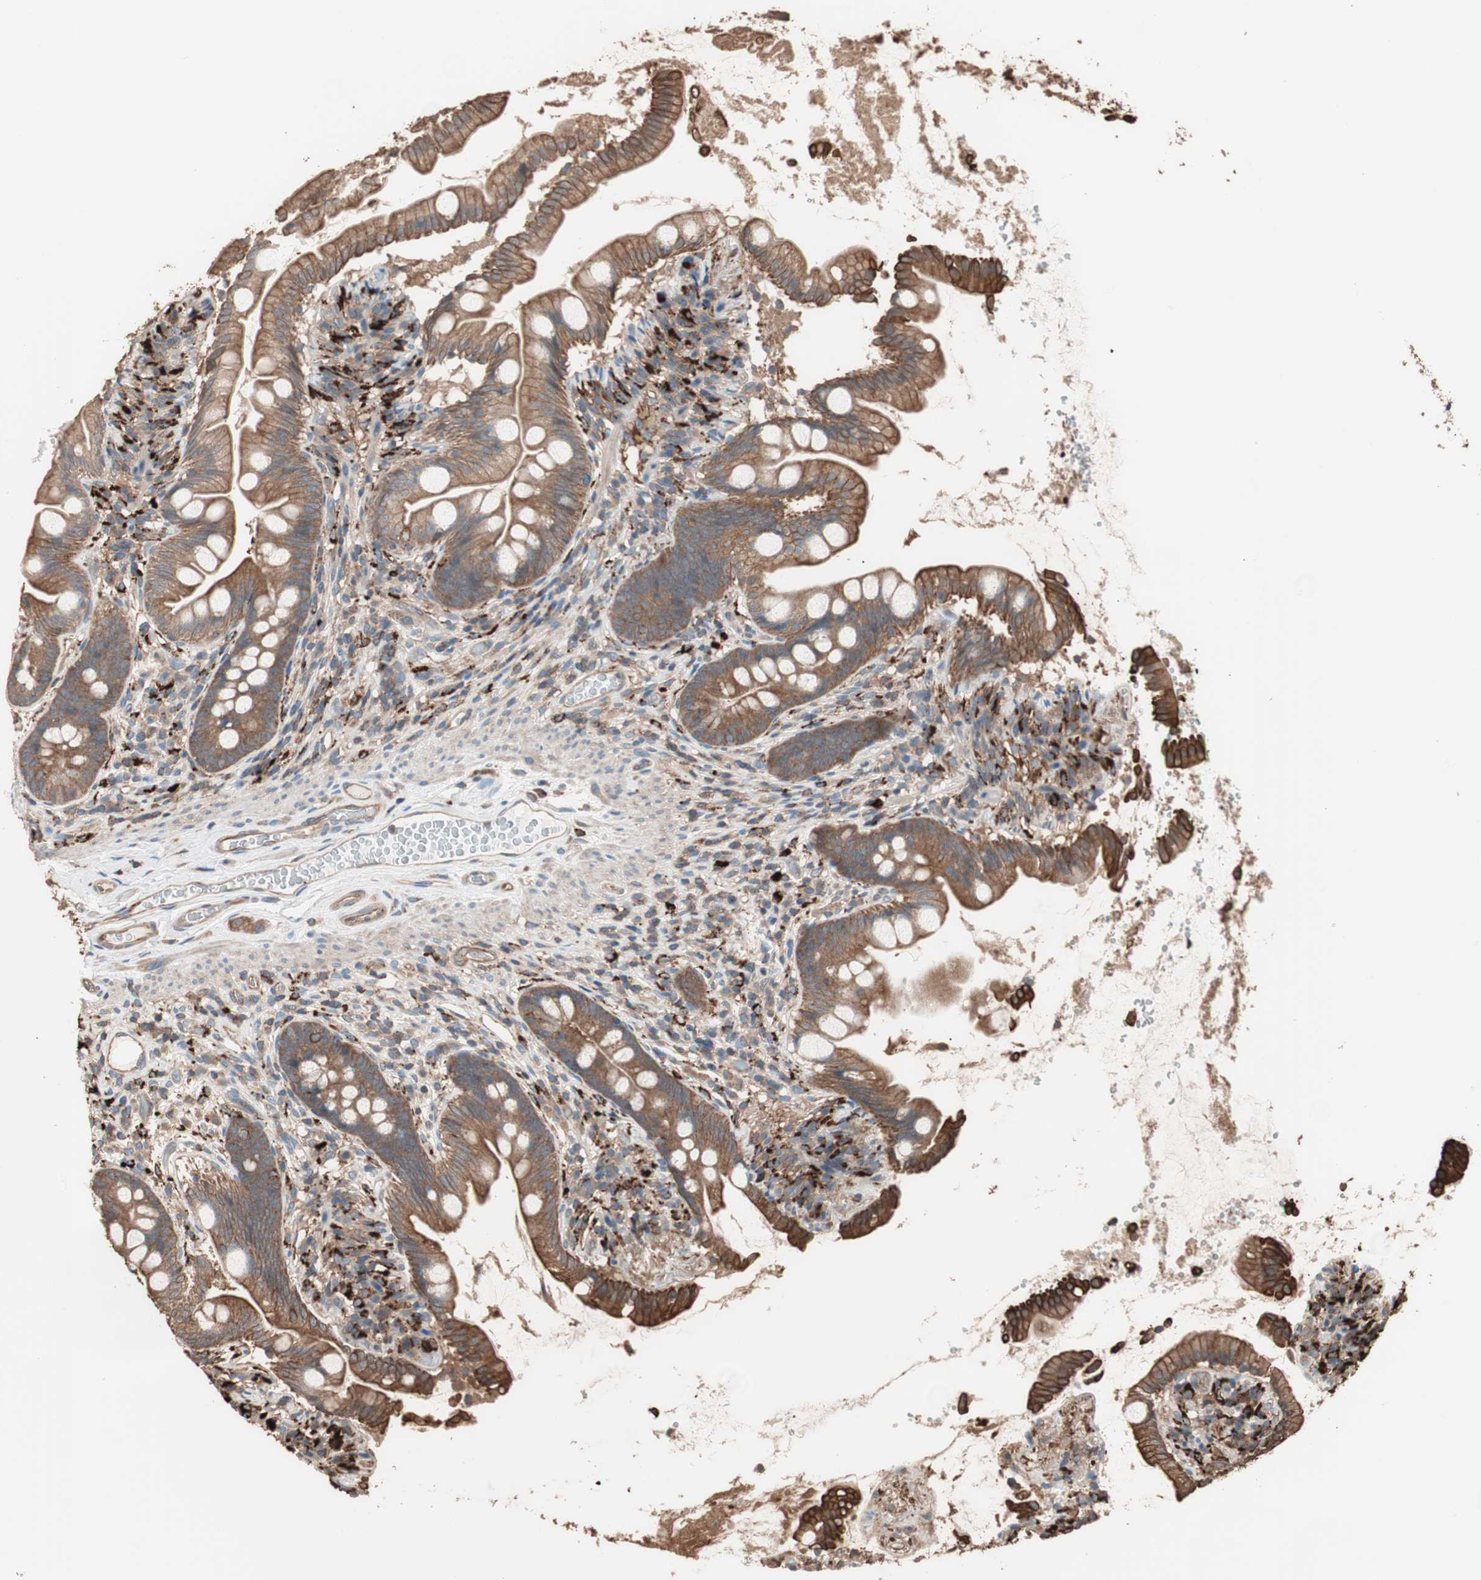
{"staining": {"intensity": "strong", "quantity": ">75%", "location": "cytoplasmic/membranous"}, "tissue": "small intestine", "cell_type": "Glandular cells", "image_type": "normal", "snomed": [{"axis": "morphology", "description": "Normal tissue, NOS"}, {"axis": "topography", "description": "Small intestine"}], "caption": "Protein analysis of benign small intestine reveals strong cytoplasmic/membranous positivity in about >75% of glandular cells.", "gene": "CCT3", "patient": {"sex": "female", "age": 56}}